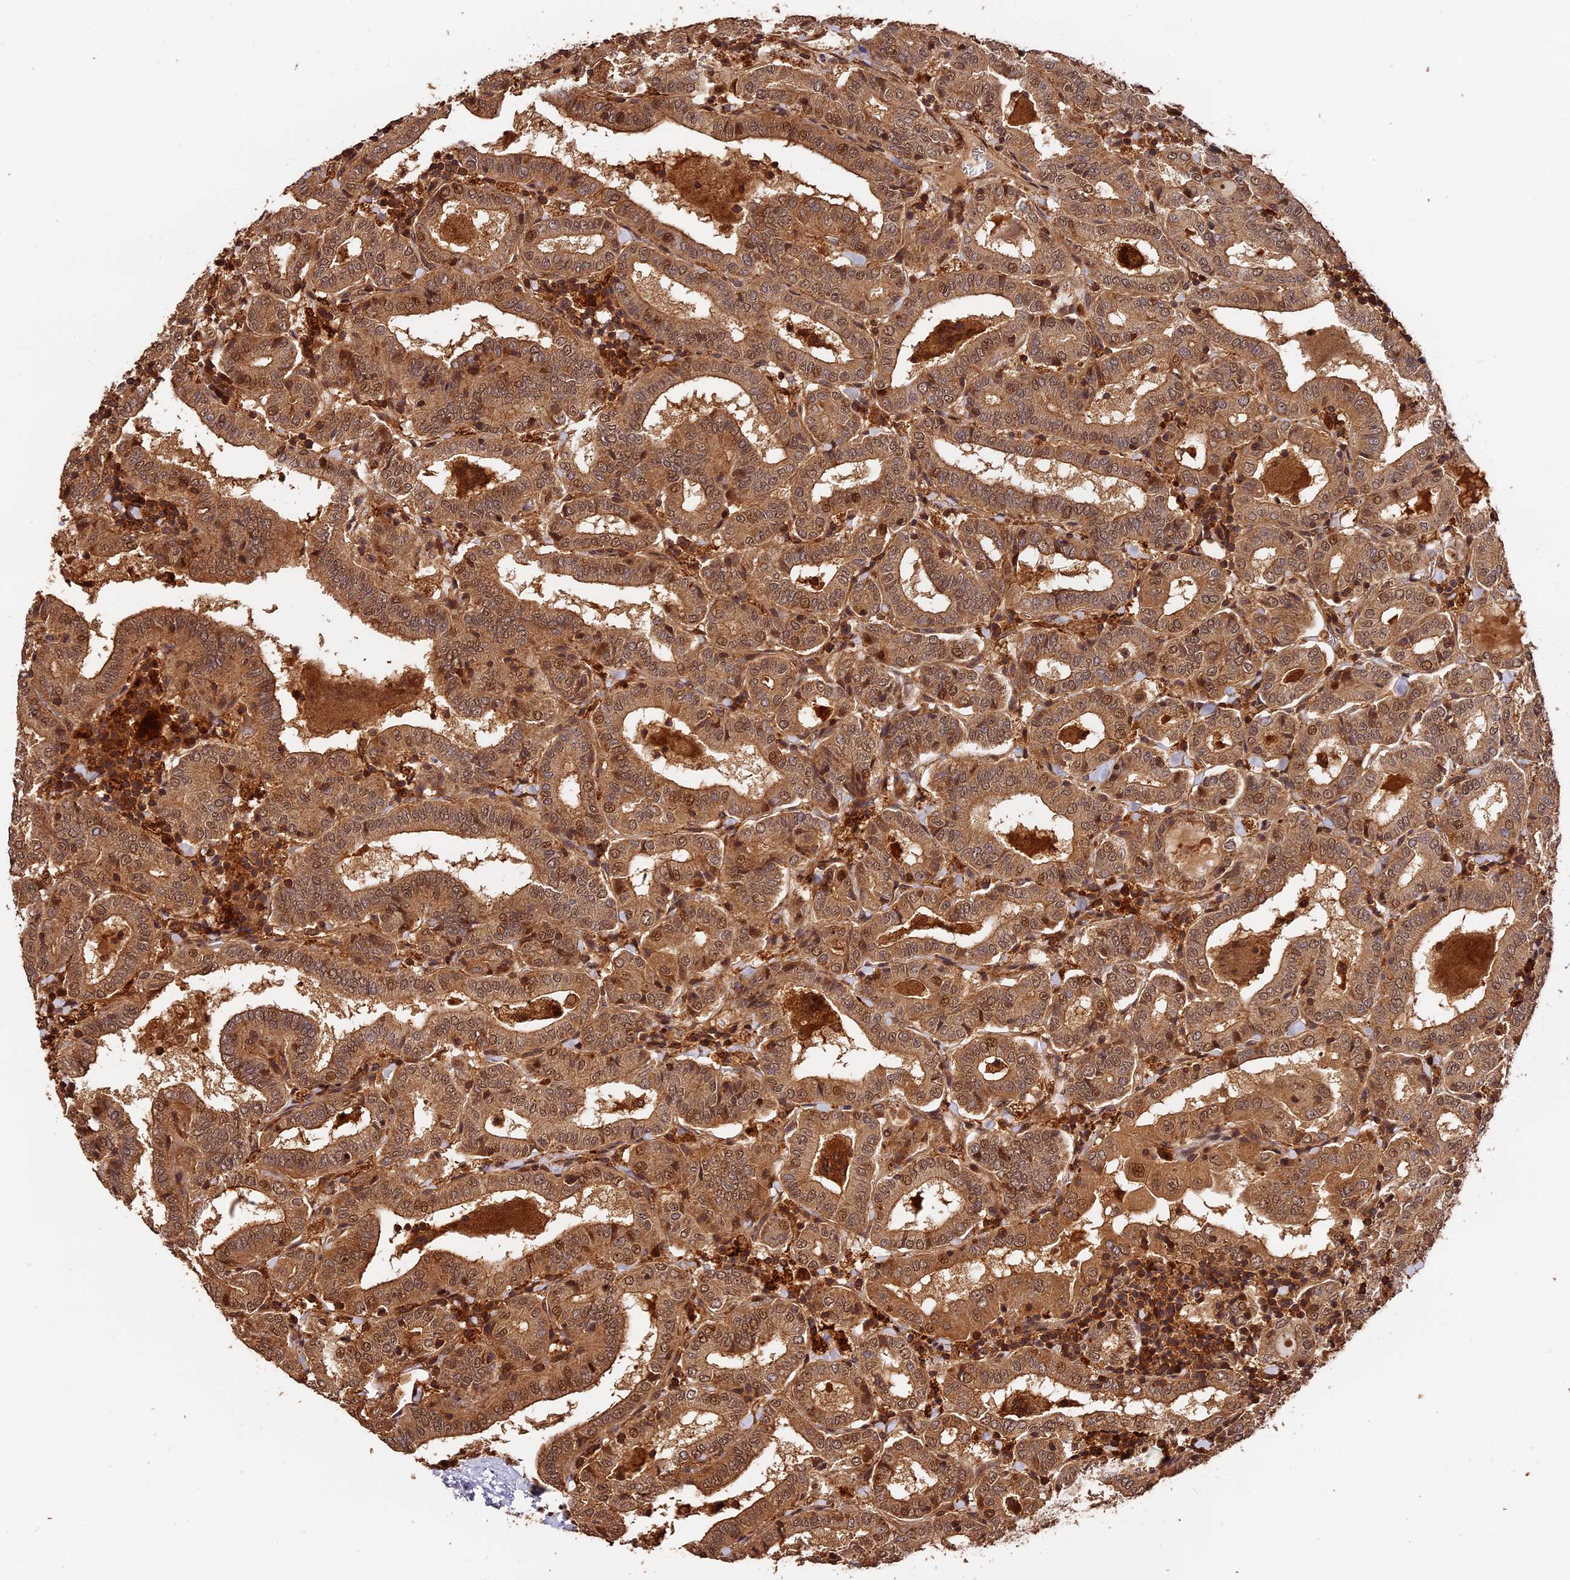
{"staining": {"intensity": "moderate", "quantity": ">75%", "location": "cytoplasmic/membranous,nuclear"}, "tissue": "thyroid cancer", "cell_type": "Tumor cells", "image_type": "cancer", "snomed": [{"axis": "morphology", "description": "Papillary adenocarcinoma, NOS"}, {"axis": "topography", "description": "Thyroid gland"}], "caption": "Thyroid cancer (papillary adenocarcinoma) was stained to show a protein in brown. There is medium levels of moderate cytoplasmic/membranous and nuclear expression in about >75% of tumor cells.", "gene": "MMP15", "patient": {"sex": "female", "age": 72}}